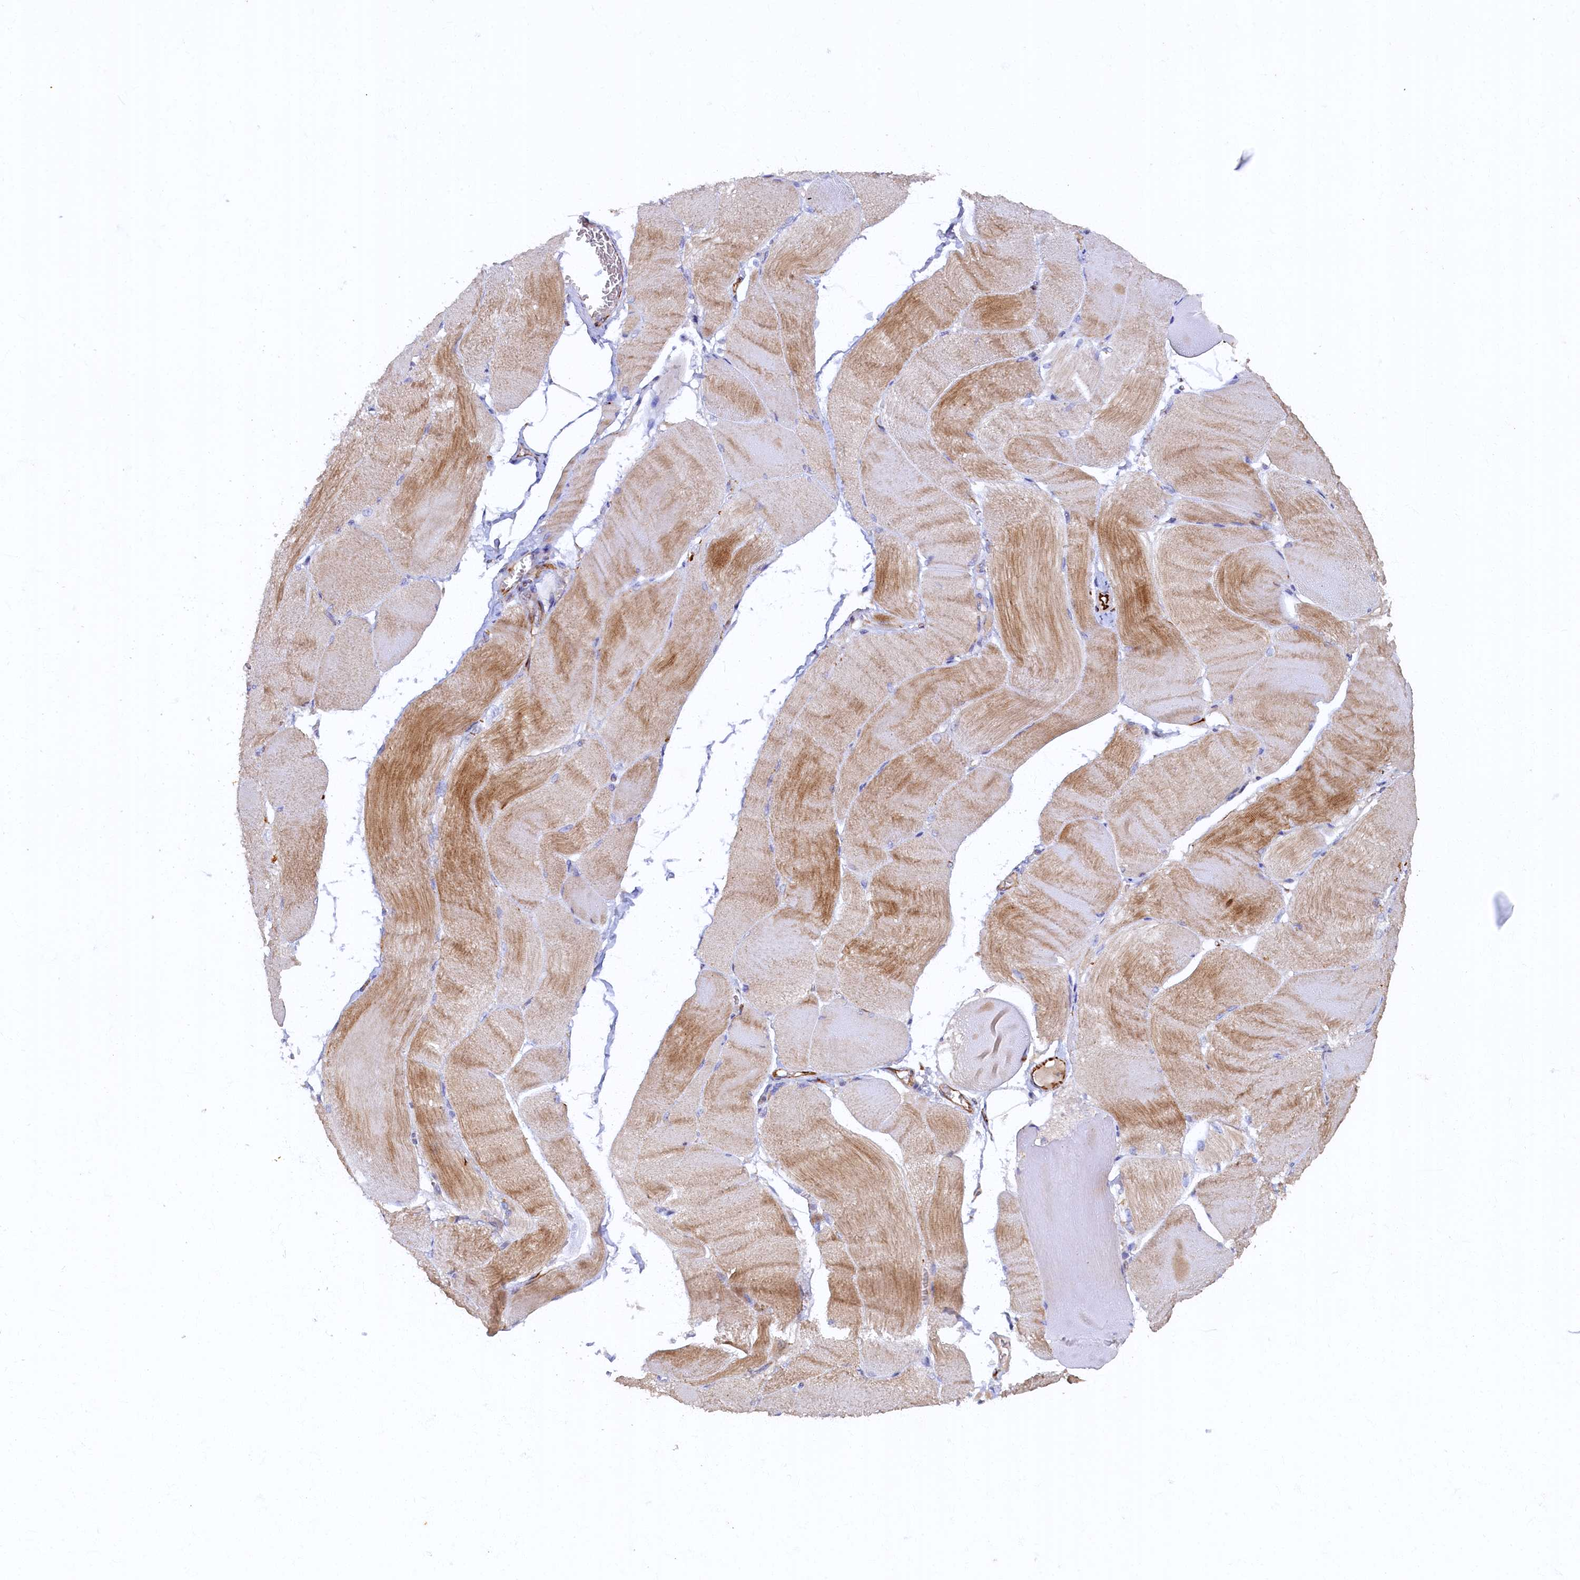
{"staining": {"intensity": "moderate", "quantity": "25%-75%", "location": "cytoplasmic/membranous"}, "tissue": "skeletal muscle", "cell_type": "Myocytes", "image_type": "normal", "snomed": [{"axis": "morphology", "description": "Normal tissue, NOS"}, {"axis": "morphology", "description": "Basal cell carcinoma"}, {"axis": "topography", "description": "Skeletal muscle"}], "caption": "The histopathology image exhibits a brown stain indicating the presence of a protein in the cytoplasmic/membranous of myocytes in skeletal muscle. (DAB (3,3'-diaminobenzidine) IHC, brown staining for protein, blue staining for nuclei).", "gene": "ARL11", "patient": {"sex": "female", "age": 64}}